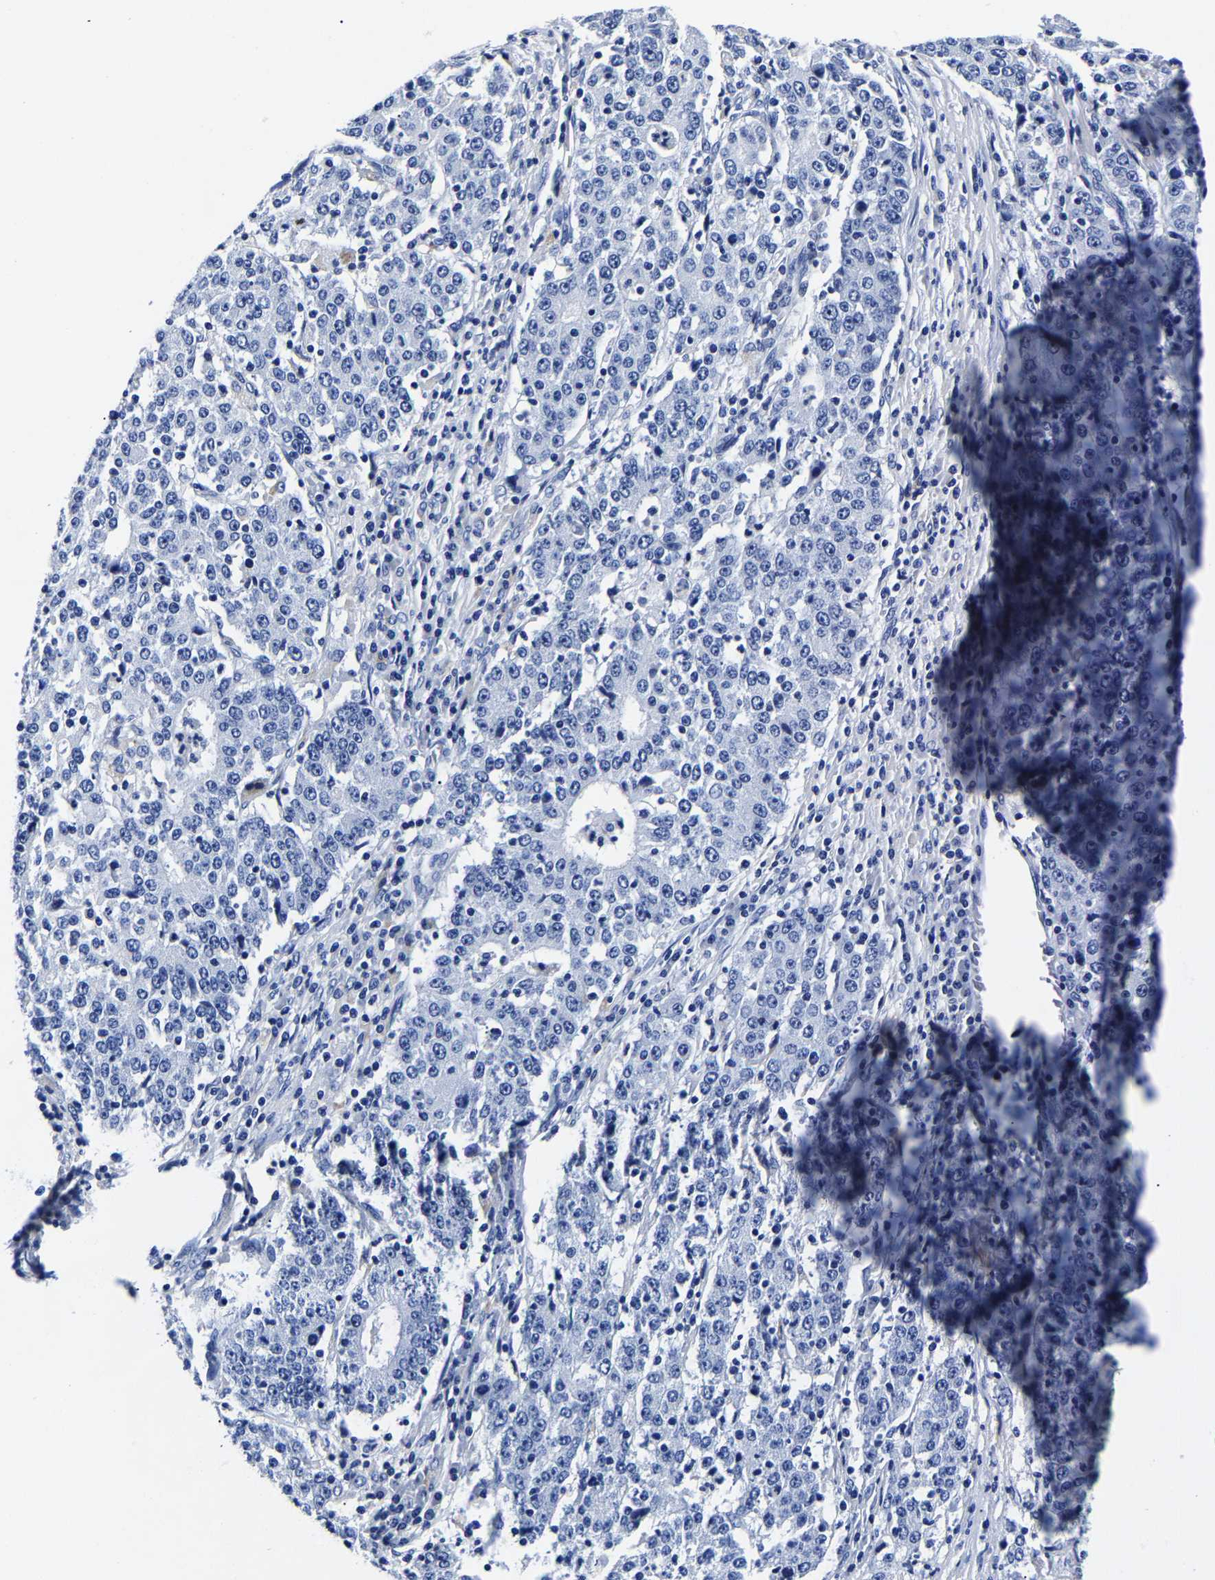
{"staining": {"intensity": "negative", "quantity": "none", "location": "none"}, "tissue": "stomach cancer", "cell_type": "Tumor cells", "image_type": "cancer", "snomed": [{"axis": "morphology", "description": "Adenocarcinoma, NOS"}, {"axis": "topography", "description": "Stomach"}], "caption": "Micrograph shows no significant protein expression in tumor cells of adenocarcinoma (stomach). The staining is performed using DAB brown chromogen with nuclei counter-stained in using hematoxylin.", "gene": "CPA2", "patient": {"sex": "male", "age": 59}}